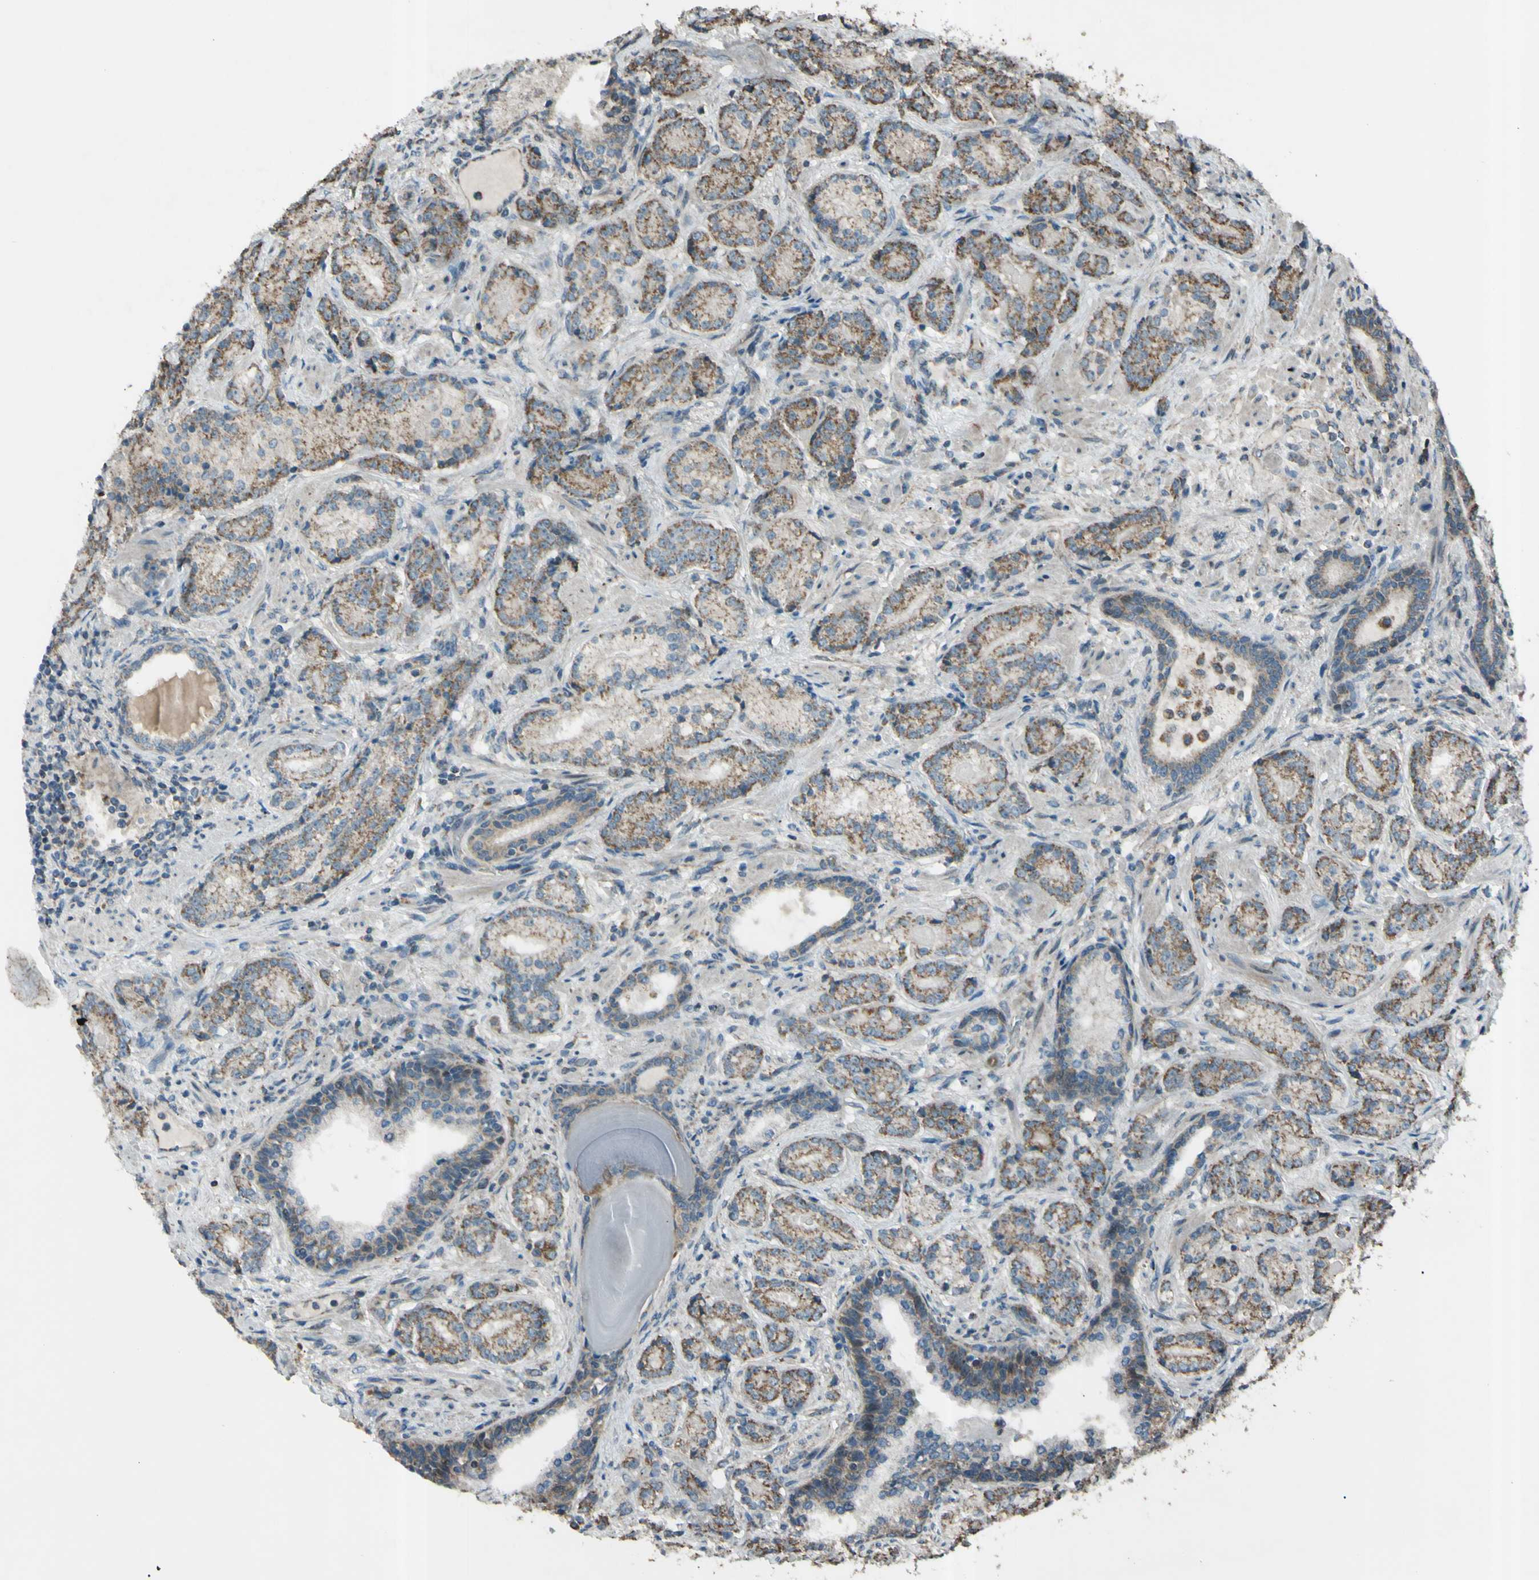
{"staining": {"intensity": "moderate", "quantity": ">75%", "location": "cytoplasmic/membranous"}, "tissue": "prostate cancer", "cell_type": "Tumor cells", "image_type": "cancer", "snomed": [{"axis": "morphology", "description": "Adenocarcinoma, High grade"}, {"axis": "topography", "description": "Prostate"}], "caption": "Adenocarcinoma (high-grade) (prostate) stained with a protein marker shows moderate staining in tumor cells.", "gene": "ACOT8", "patient": {"sex": "male", "age": 61}}